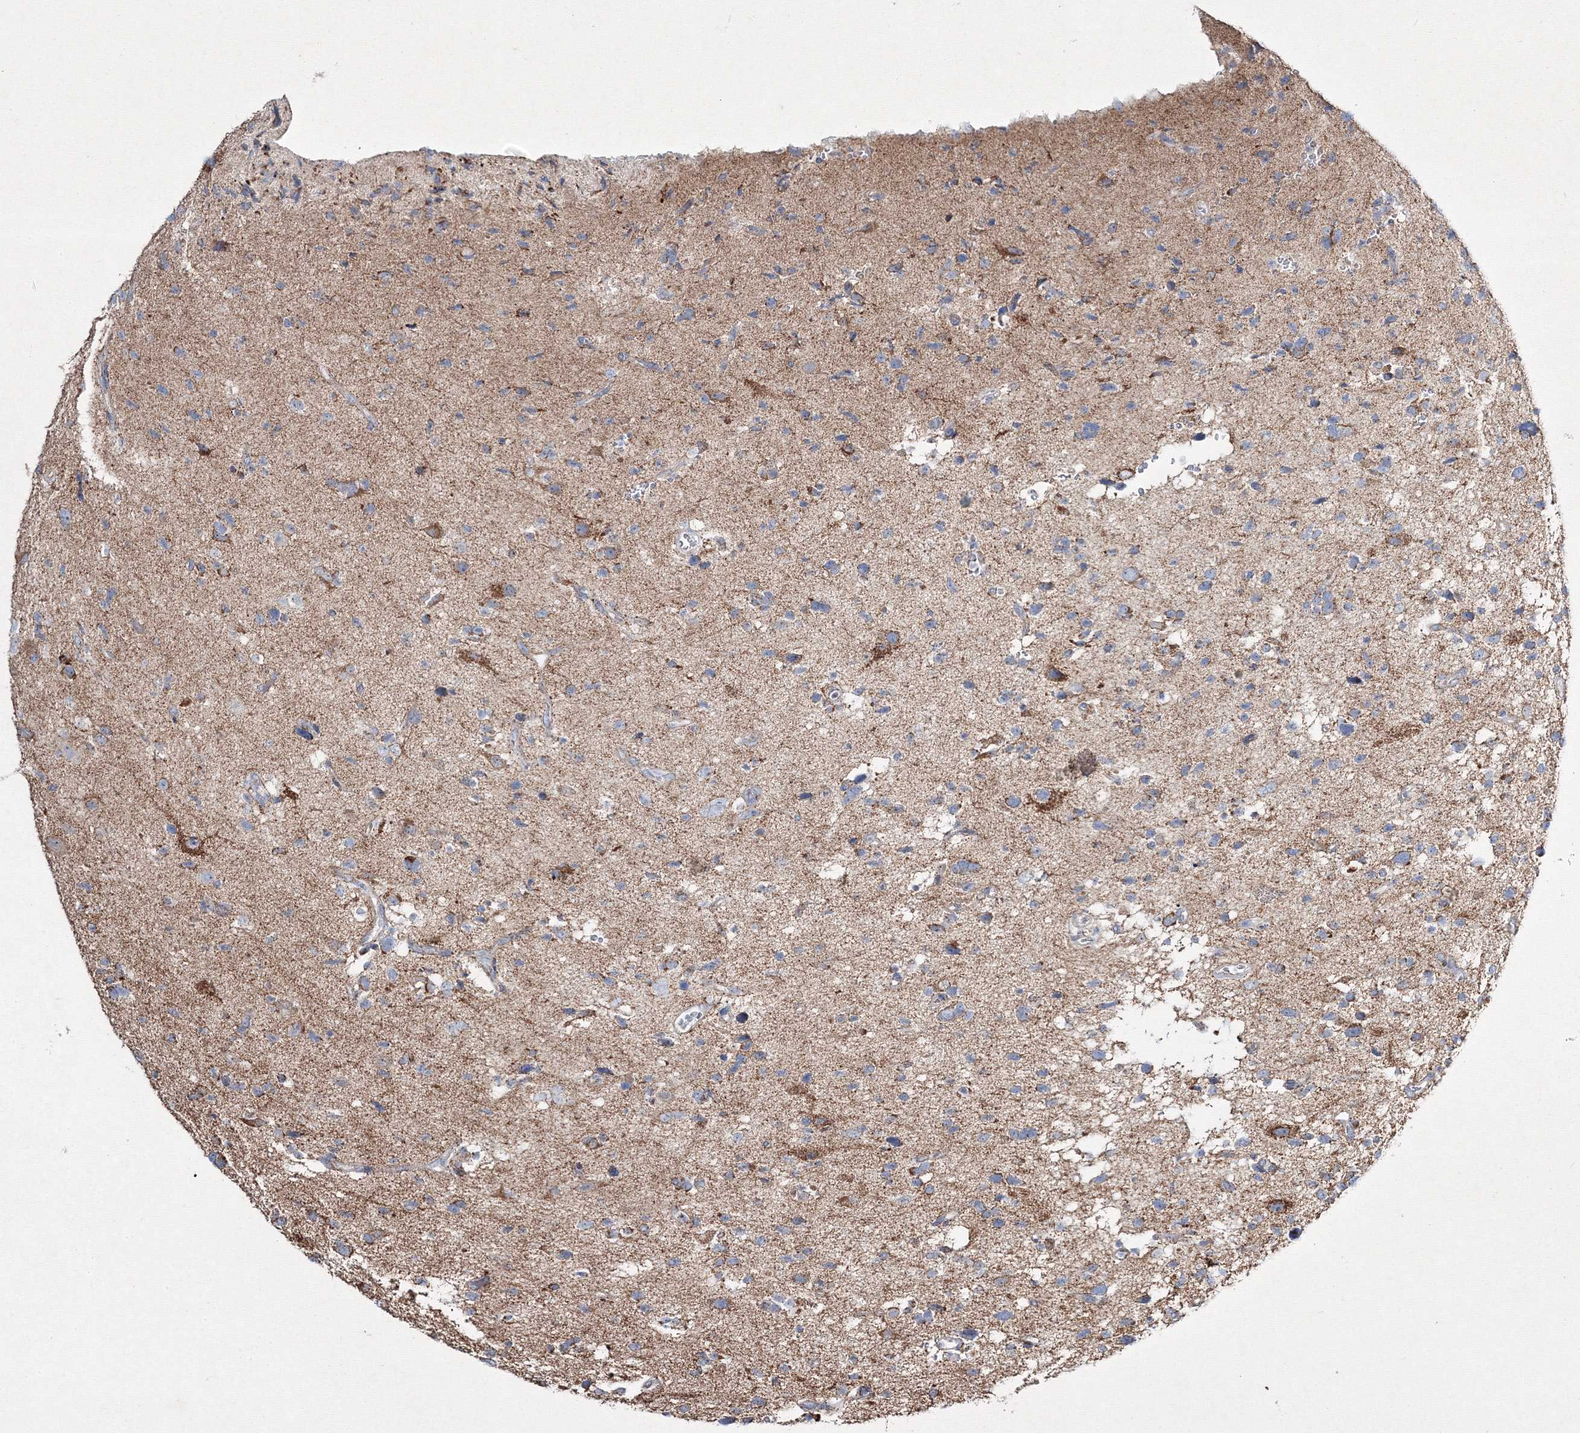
{"staining": {"intensity": "moderate", "quantity": "<25%", "location": "cytoplasmic/membranous"}, "tissue": "glioma", "cell_type": "Tumor cells", "image_type": "cancer", "snomed": [{"axis": "morphology", "description": "Glioma, malignant, High grade"}, {"axis": "topography", "description": "Brain"}], "caption": "Immunohistochemistry (IHC) micrograph of malignant glioma (high-grade) stained for a protein (brown), which shows low levels of moderate cytoplasmic/membranous staining in about <25% of tumor cells.", "gene": "IGSF9", "patient": {"sex": "male", "age": 33}}